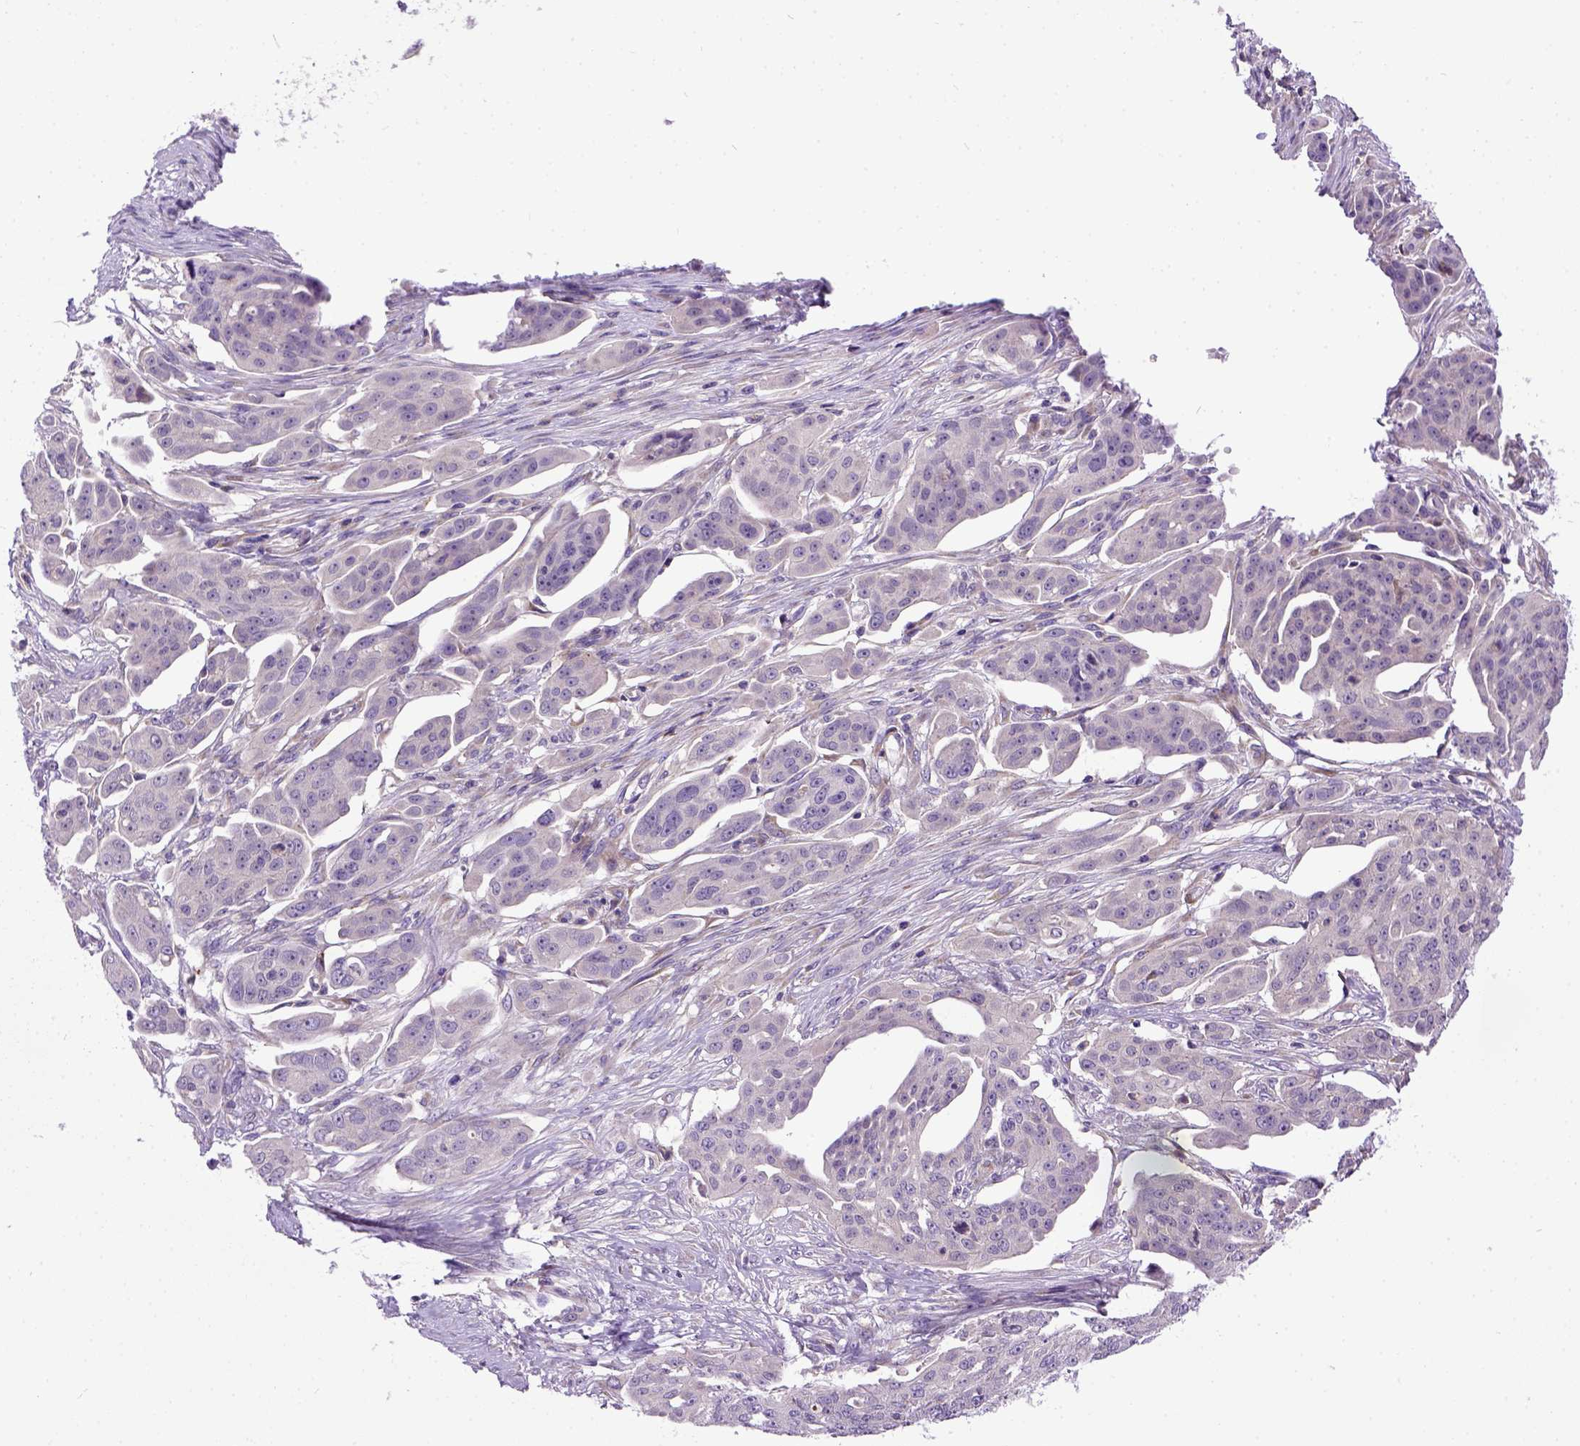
{"staining": {"intensity": "negative", "quantity": "none", "location": "none"}, "tissue": "ovarian cancer", "cell_type": "Tumor cells", "image_type": "cancer", "snomed": [{"axis": "morphology", "description": "Carcinoma, endometroid"}, {"axis": "topography", "description": "Ovary"}], "caption": "Tumor cells show no significant protein expression in ovarian endometroid carcinoma. The staining is performed using DAB (3,3'-diaminobenzidine) brown chromogen with nuclei counter-stained in using hematoxylin.", "gene": "NEK5", "patient": {"sex": "female", "age": 70}}